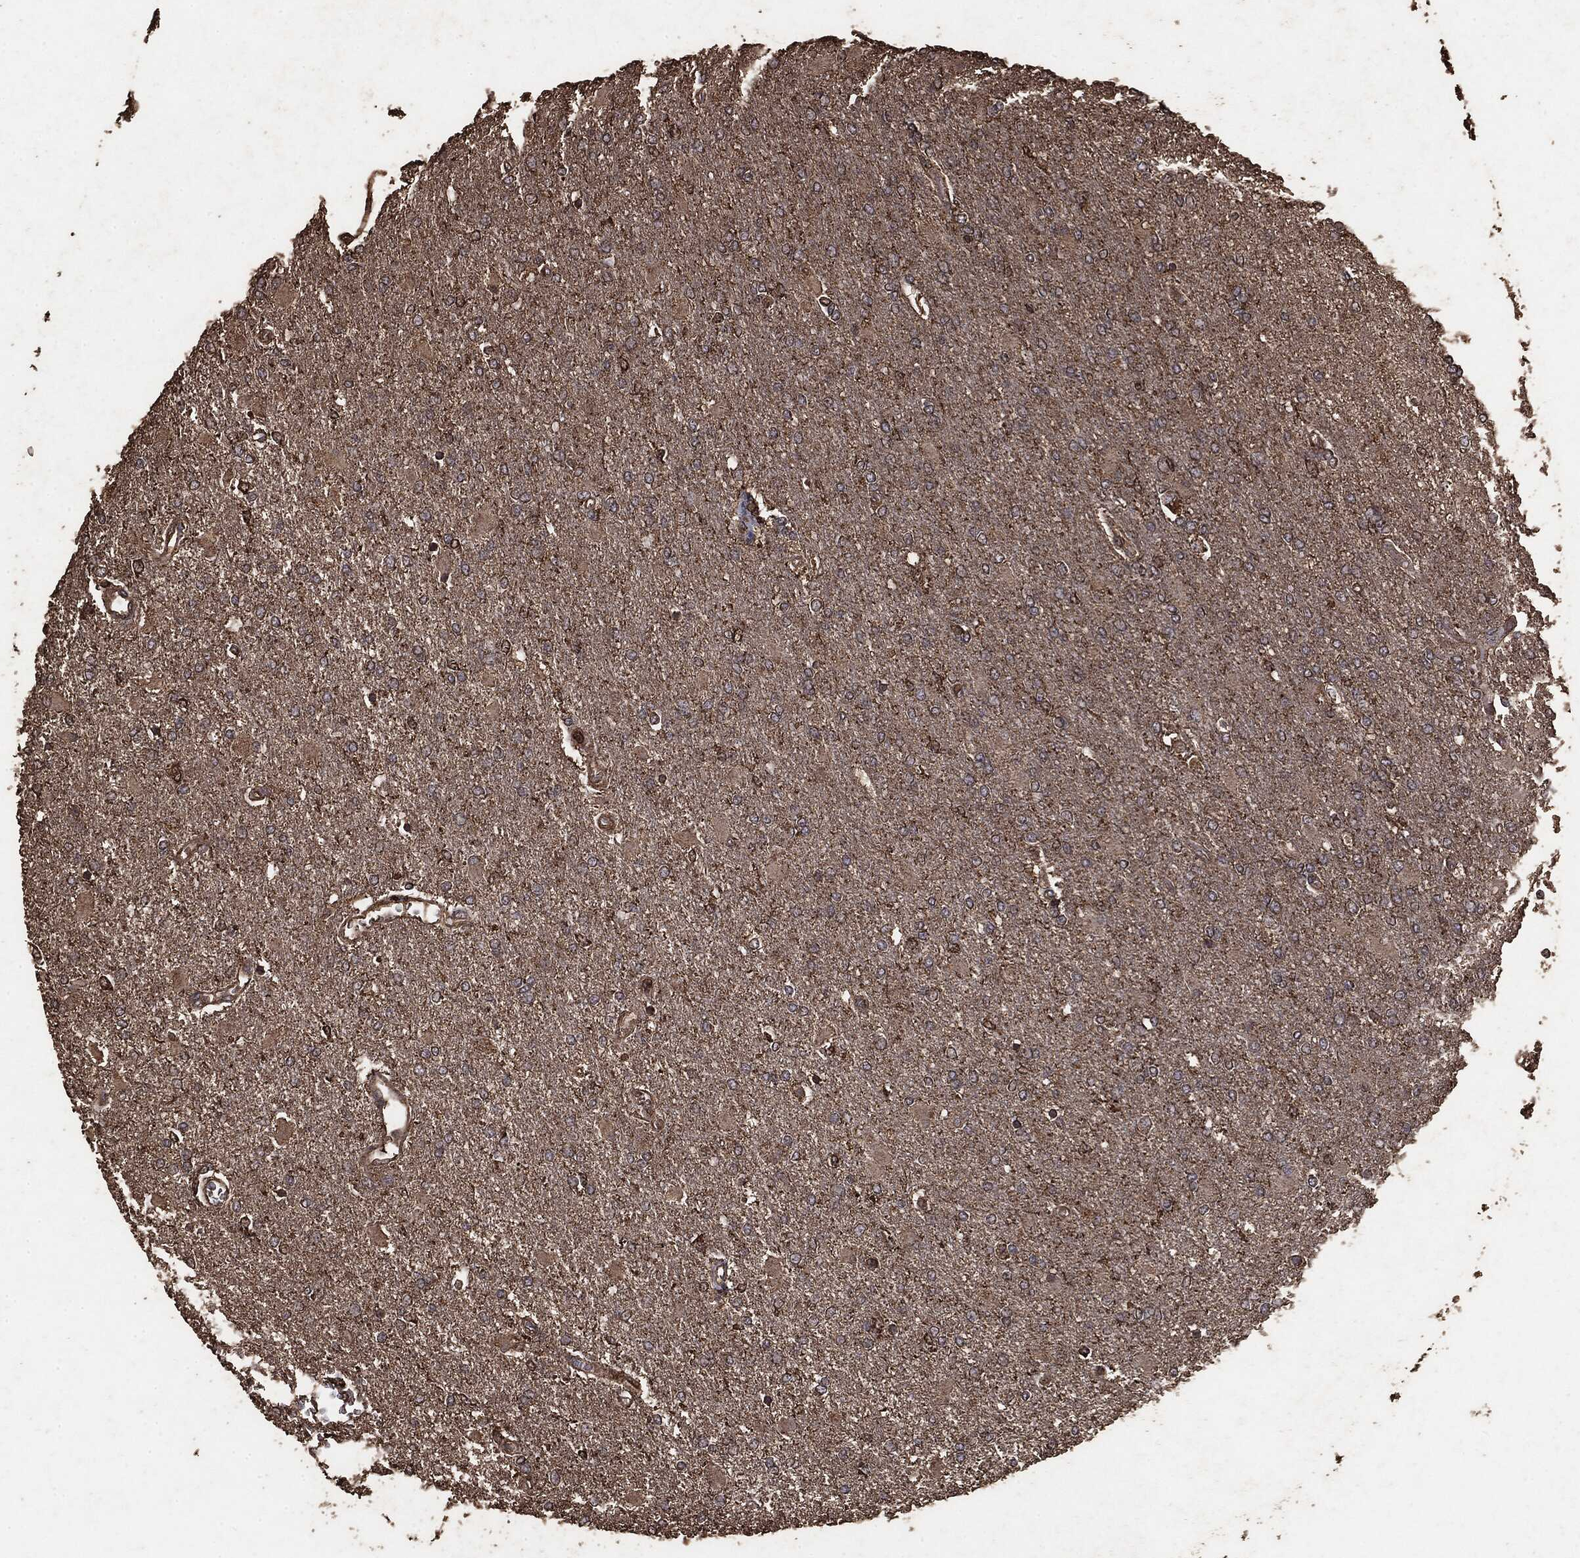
{"staining": {"intensity": "moderate", "quantity": "25%-75%", "location": "cytoplasmic/membranous"}, "tissue": "glioma", "cell_type": "Tumor cells", "image_type": "cancer", "snomed": [{"axis": "morphology", "description": "Glioma, malignant, High grade"}, {"axis": "topography", "description": "Cerebral cortex"}], "caption": "Brown immunohistochemical staining in human malignant high-grade glioma demonstrates moderate cytoplasmic/membranous expression in about 25%-75% of tumor cells. (IHC, brightfield microscopy, high magnification).", "gene": "MTOR", "patient": {"sex": "male", "age": 79}}